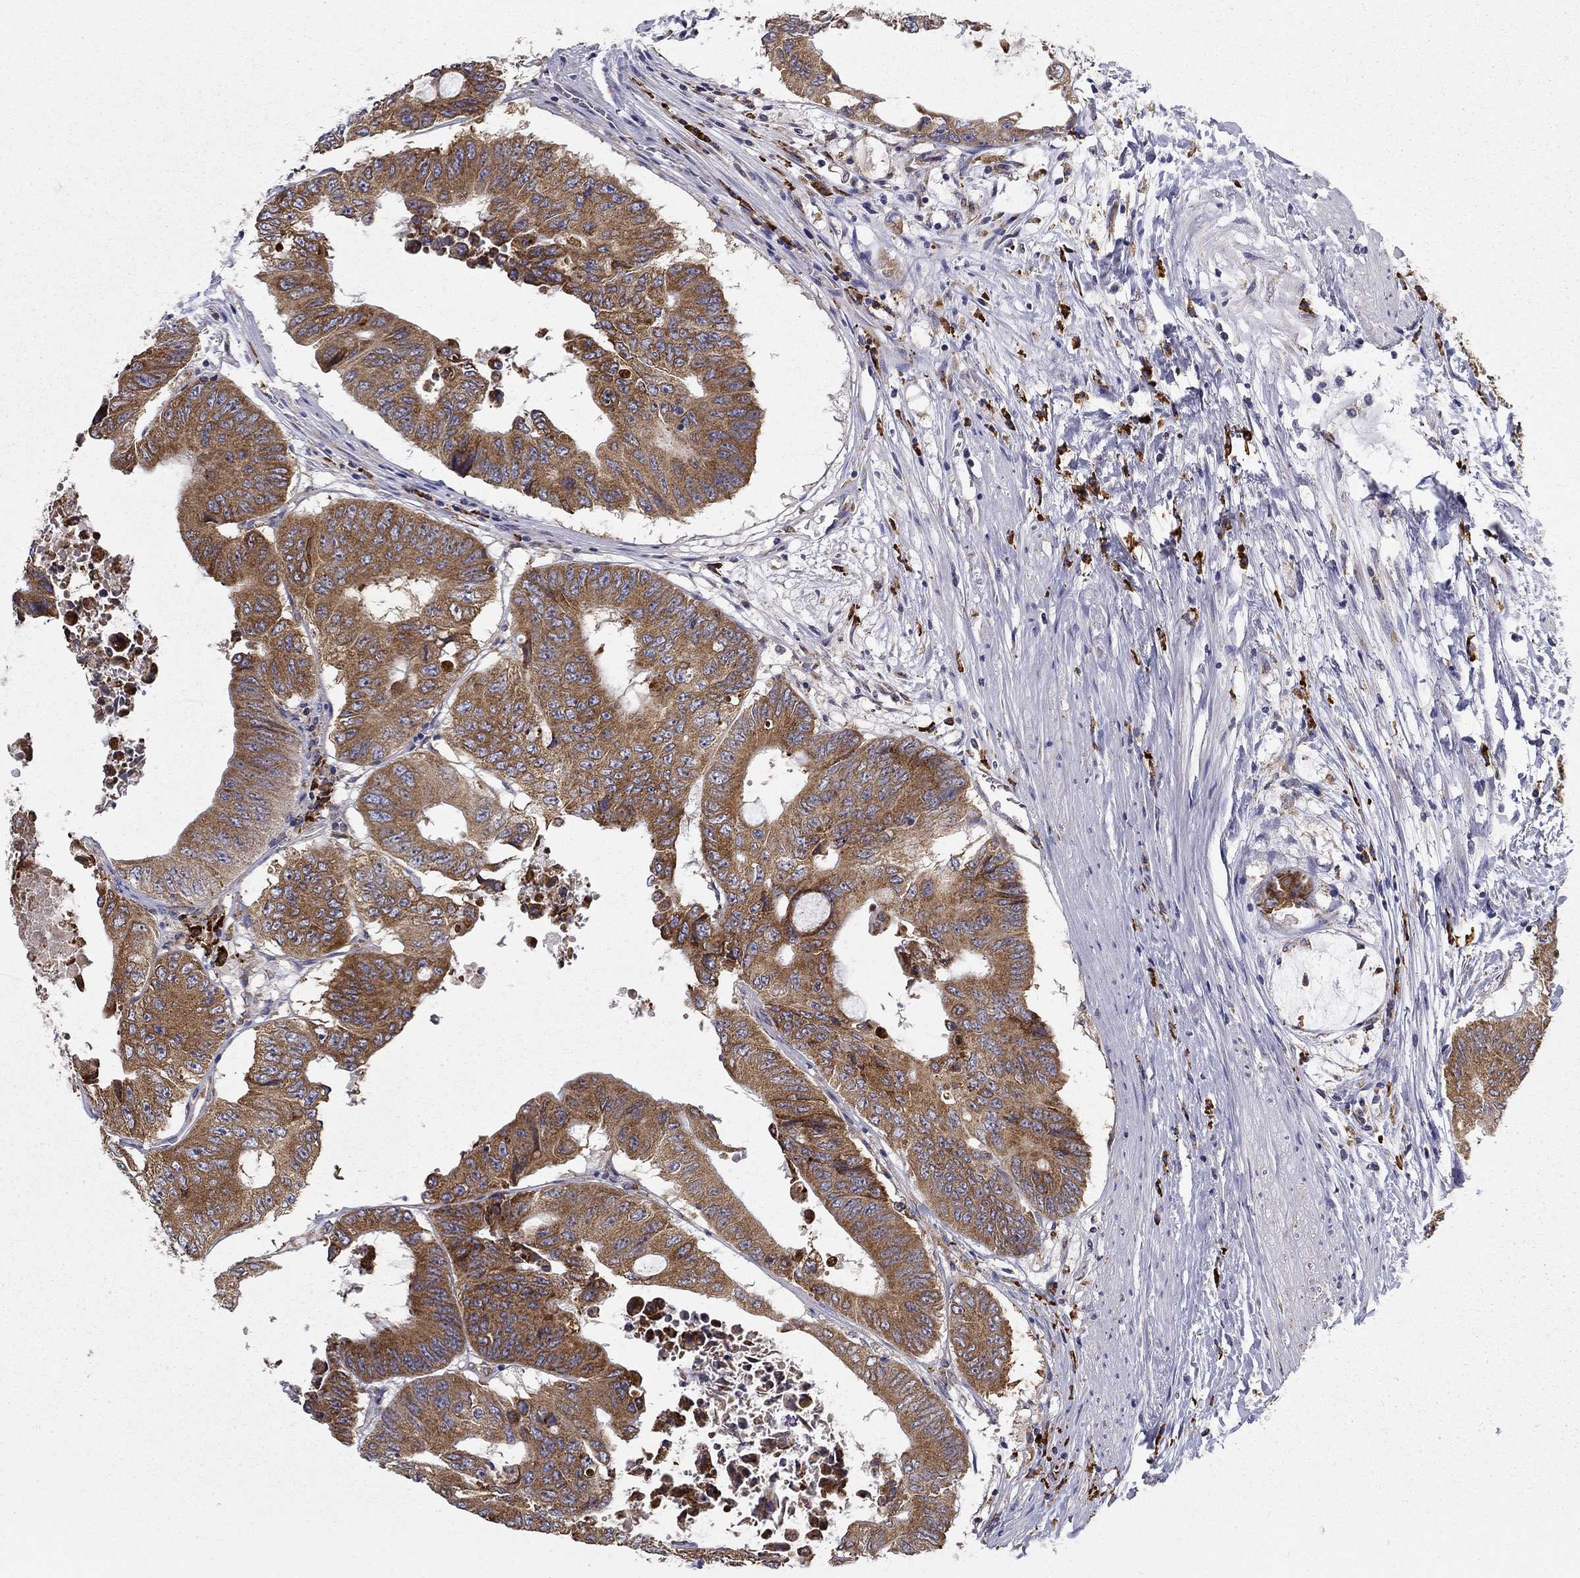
{"staining": {"intensity": "strong", "quantity": ">75%", "location": "cytoplasmic/membranous"}, "tissue": "colorectal cancer", "cell_type": "Tumor cells", "image_type": "cancer", "snomed": [{"axis": "morphology", "description": "Adenocarcinoma, NOS"}, {"axis": "topography", "description": "Rectum"}], "caption": "IHC (DAB) staining of colorectal cancer (adenocarcinoma) reveals strong cytoplasmic/membranous protein staining in approximately >75% of tumor cells.", "gene": "PRDX4", "patient": {"sex": "male", "age": 59}}